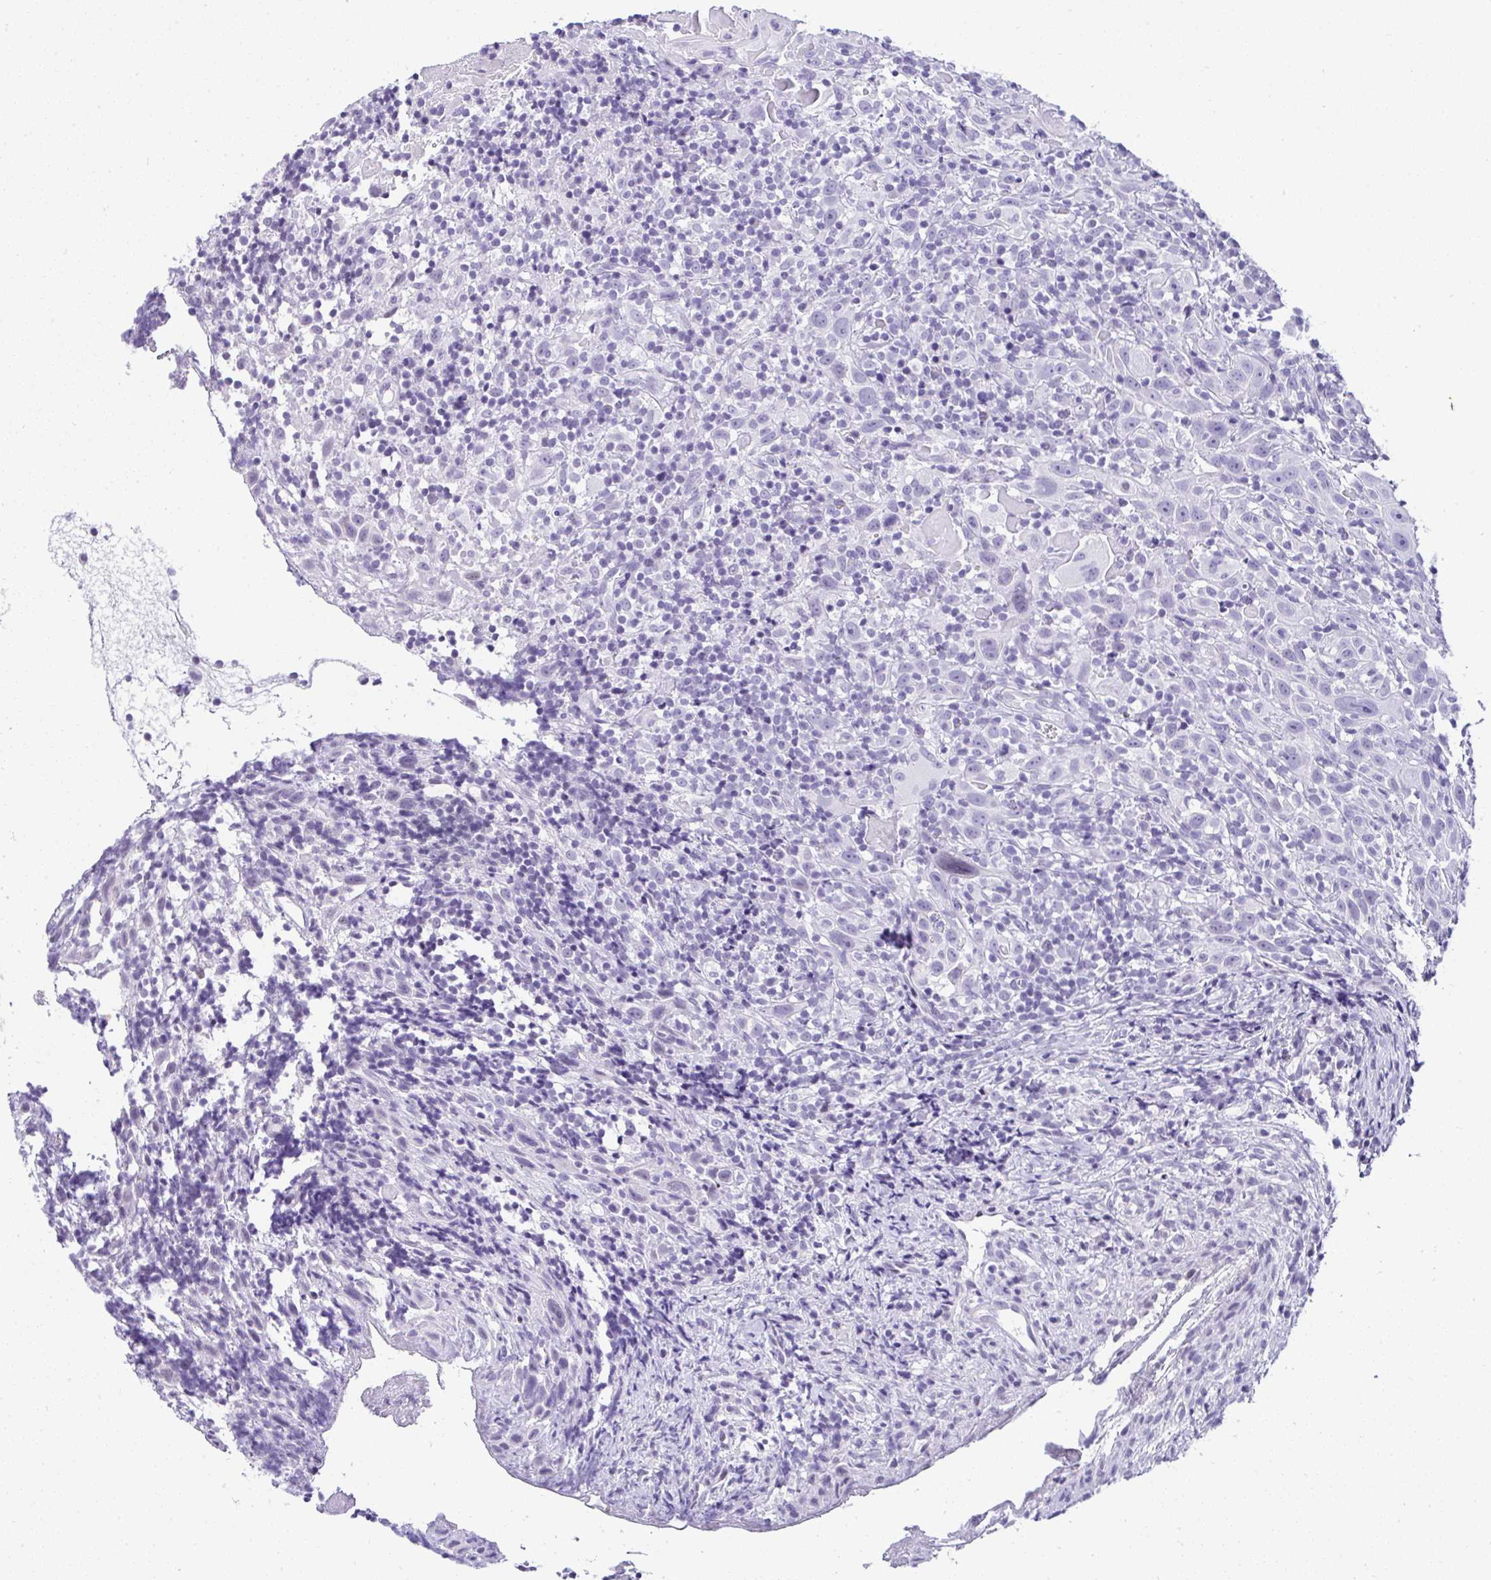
{"staining": {"intensity": "negative", "quantity": "none", "location": "none"}, "tissue": "head and neck cancer", "cell_type": "Tumor cells", "image_type": "cancer", "snomed": [{"axis": "morphology", "description": "Squamous cell carcinoma, NOS"}, {"axis": "topography", "description": "Head-Neck"}], "caption": "This is a image of immunohistochemistry (IHC) staining of squamous cell carcinoma (head and neck), which shows no expression in tumor cells. (DAB (3,3'-diaminobenzidine) immunohistochemistry (IHC) visualized using brightfield microscopy, high magnification).", "gene": "RNF183", "patient": {"sex": "female", "age": 95}}